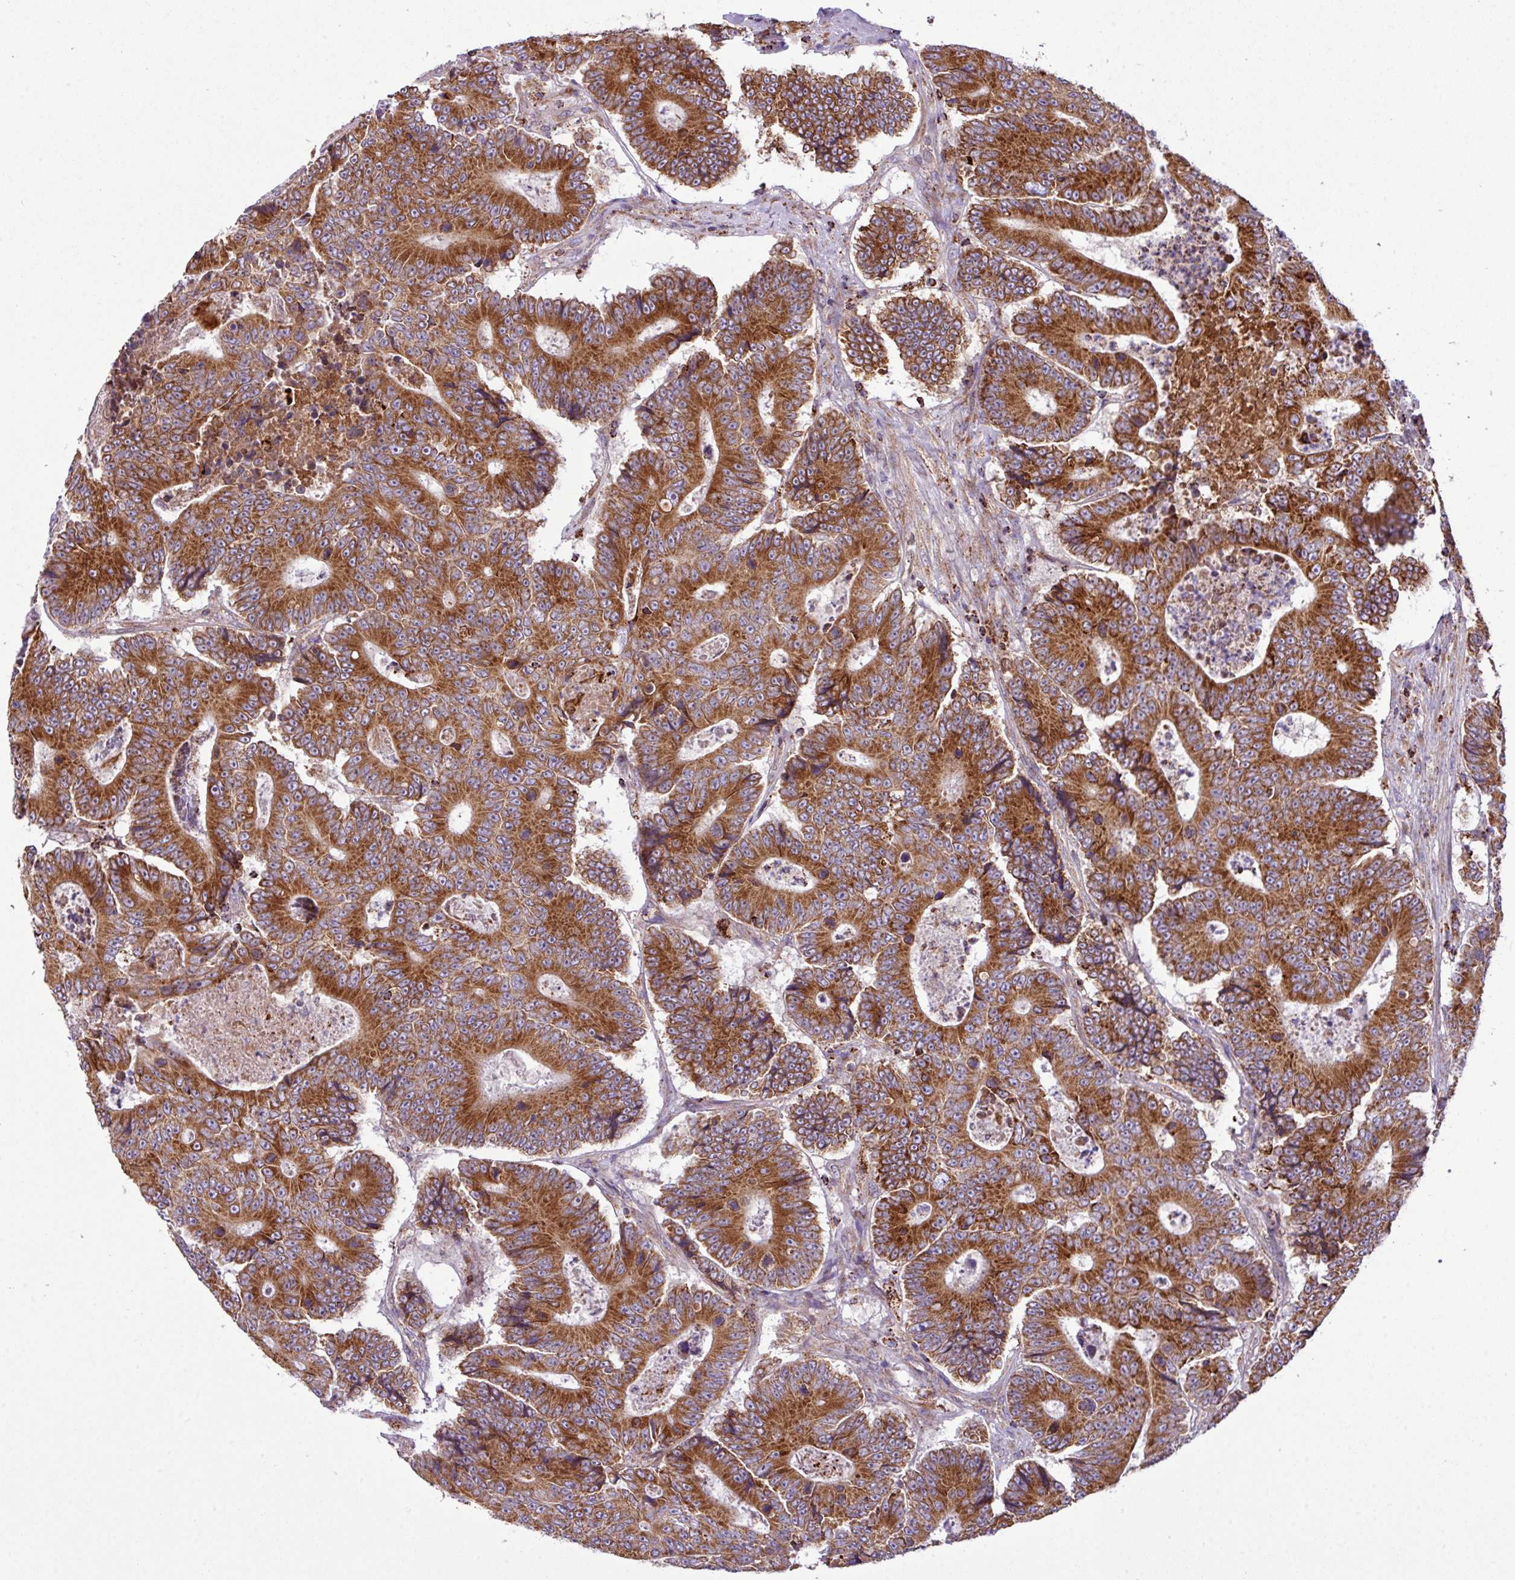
{"staining": {"intensity": "strong", "quantity": ">75%", "location": "cytoplasmic/membranous"}, "tissue": "colorectal cancer", "cell_type": "Tumor cells", "image_type": "cancer", "snomed": [{"axis": "morphology", "description": "Adenocarcinoma, NOS"}, {"axis": "topography", "description": "Colon"}], "caption": "About >75% of tumor cells in human adenocarcinoma (colorectal) exhibit strong cytoplasmic/membranous protein positivity as visualized by brown immunohistochemical staining.", "gene": "ZNF569", "patient": {"sex": "male", "age": 83}}